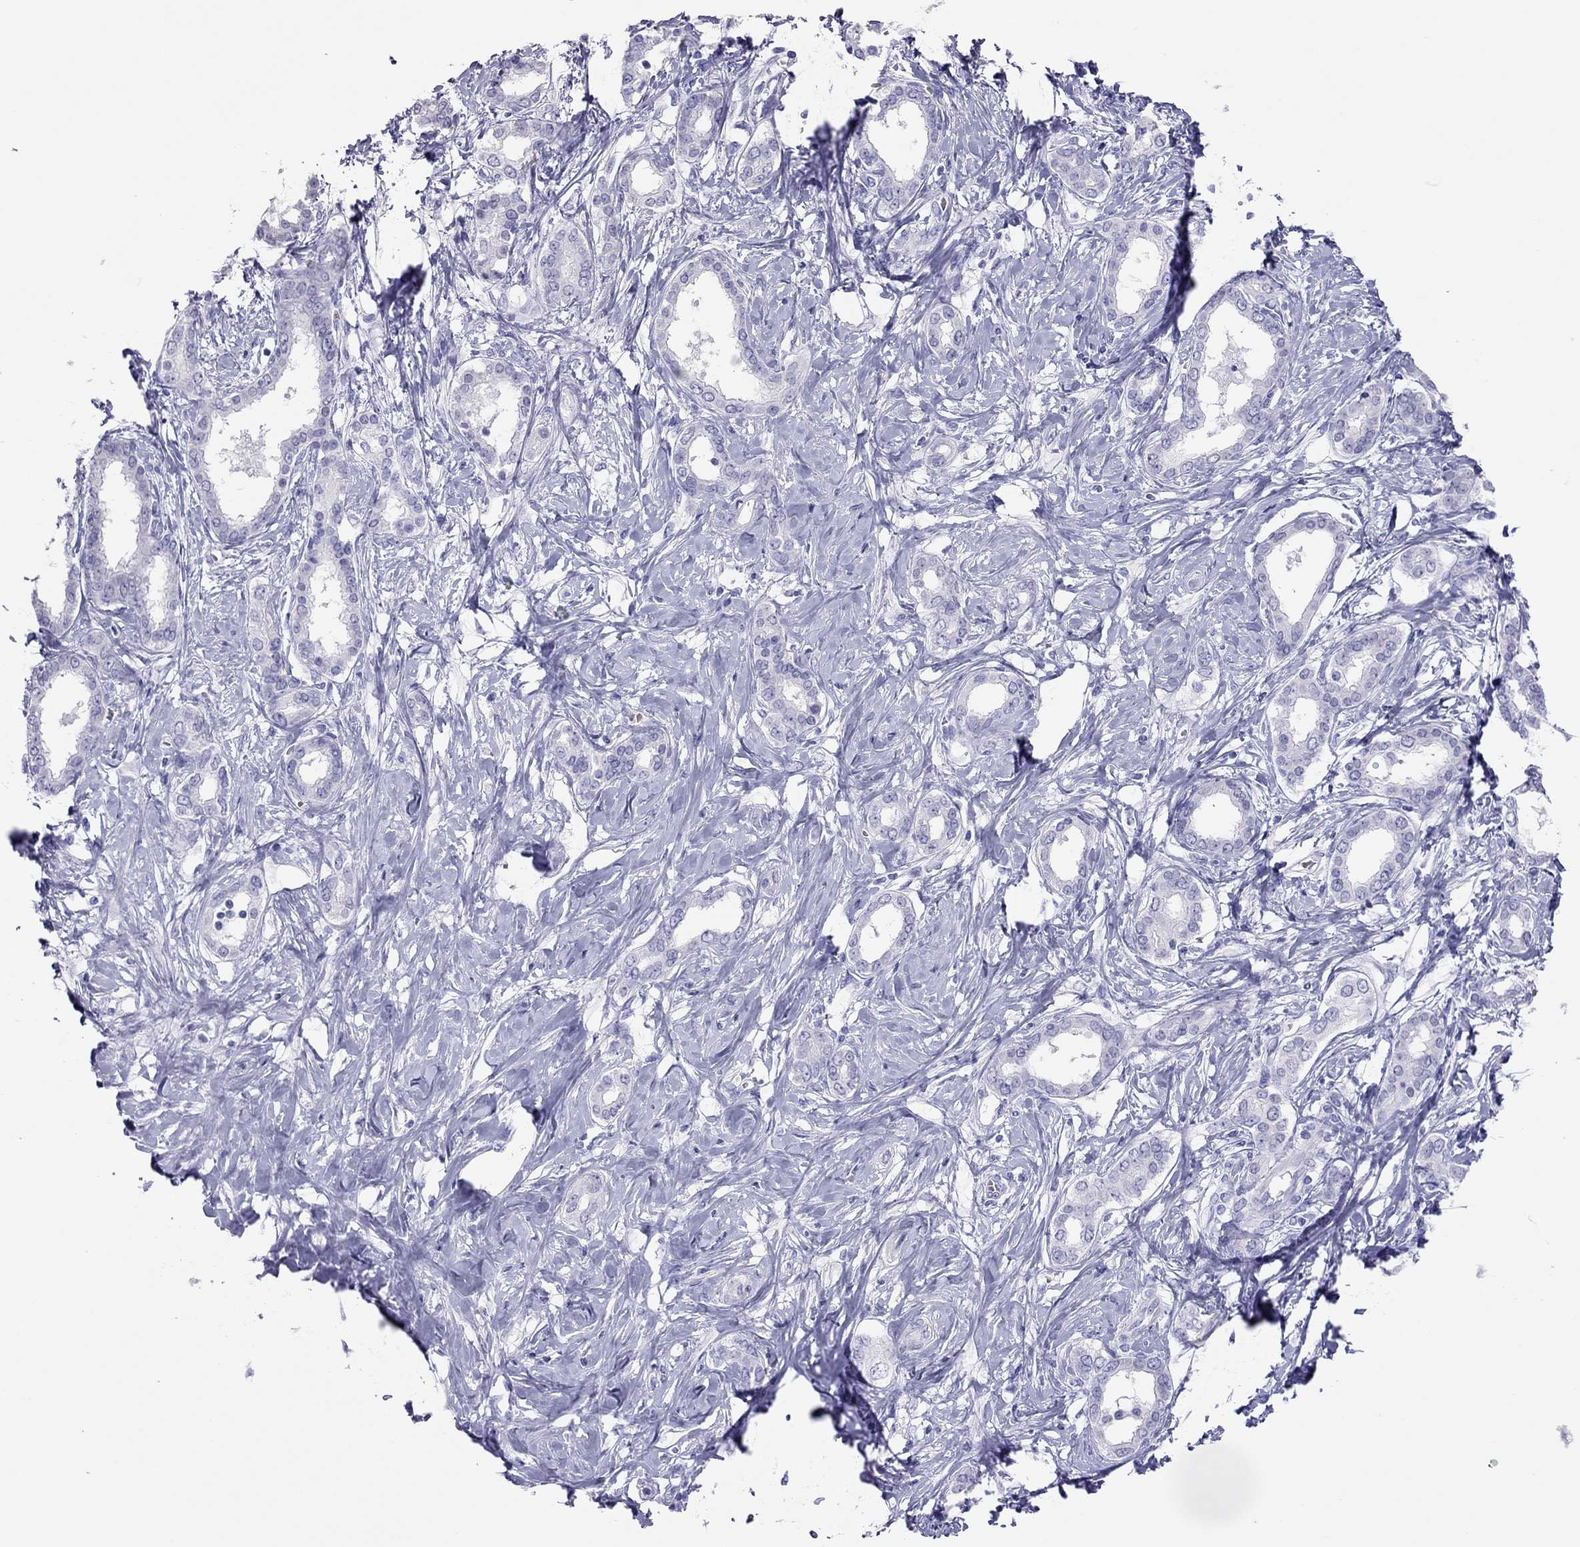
{"staining": {"intensity": "negative", "quantity": "none", "location": "none"}, "tissue": "liver cancer", "cell_type": "Tumor cells", "image_type": "cancer", "snomed": [{"axis": "morphology", "description": "Cholangiocarcinoma"}, {"axis": "topography", "description": "Liver"}], "caption": "Immunohistochemical staining of human cholangiocarcinoma (liver) shows no significant staining in tumor cells.", "gene": "TSHB", "patient": {"sex": "female", "age": 47}}